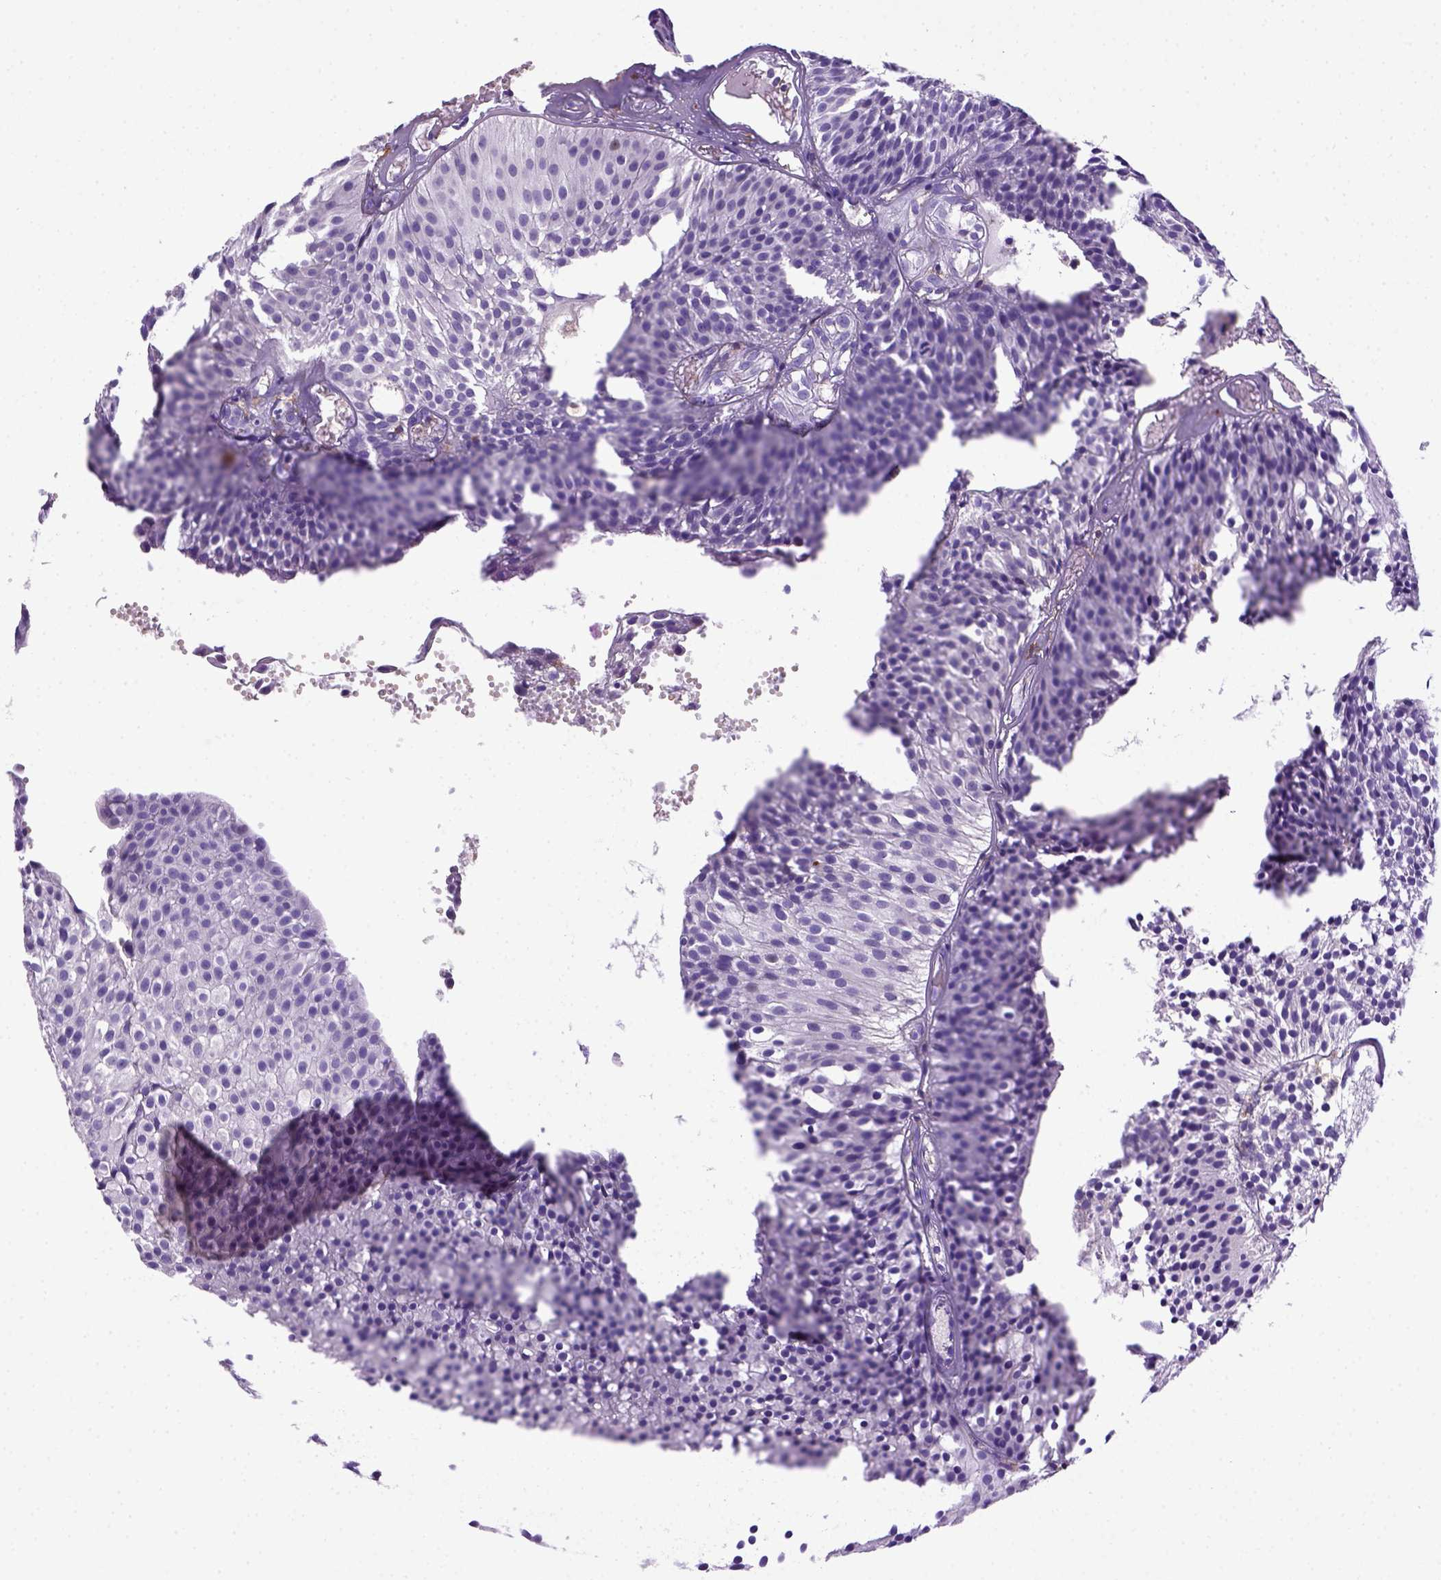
{"staining": {"intensity": "negative", "quantity": "none", "location": "none"}, "tissue": "urothelial cancer", "cell_type": "Tumor cells", "image_type": "cancer", "snomed": [{"axis": "morphology", "description": "Urothelial carcinoma, Low grade"}, {"axis": "topography", "description": "Urinary bladder"}], "caption": "An image of human low-grade urothelial carcinoma is negative for staining in tumor cells.", "gene": "CD68", "patient": {"sex": "male", "age": 63}}